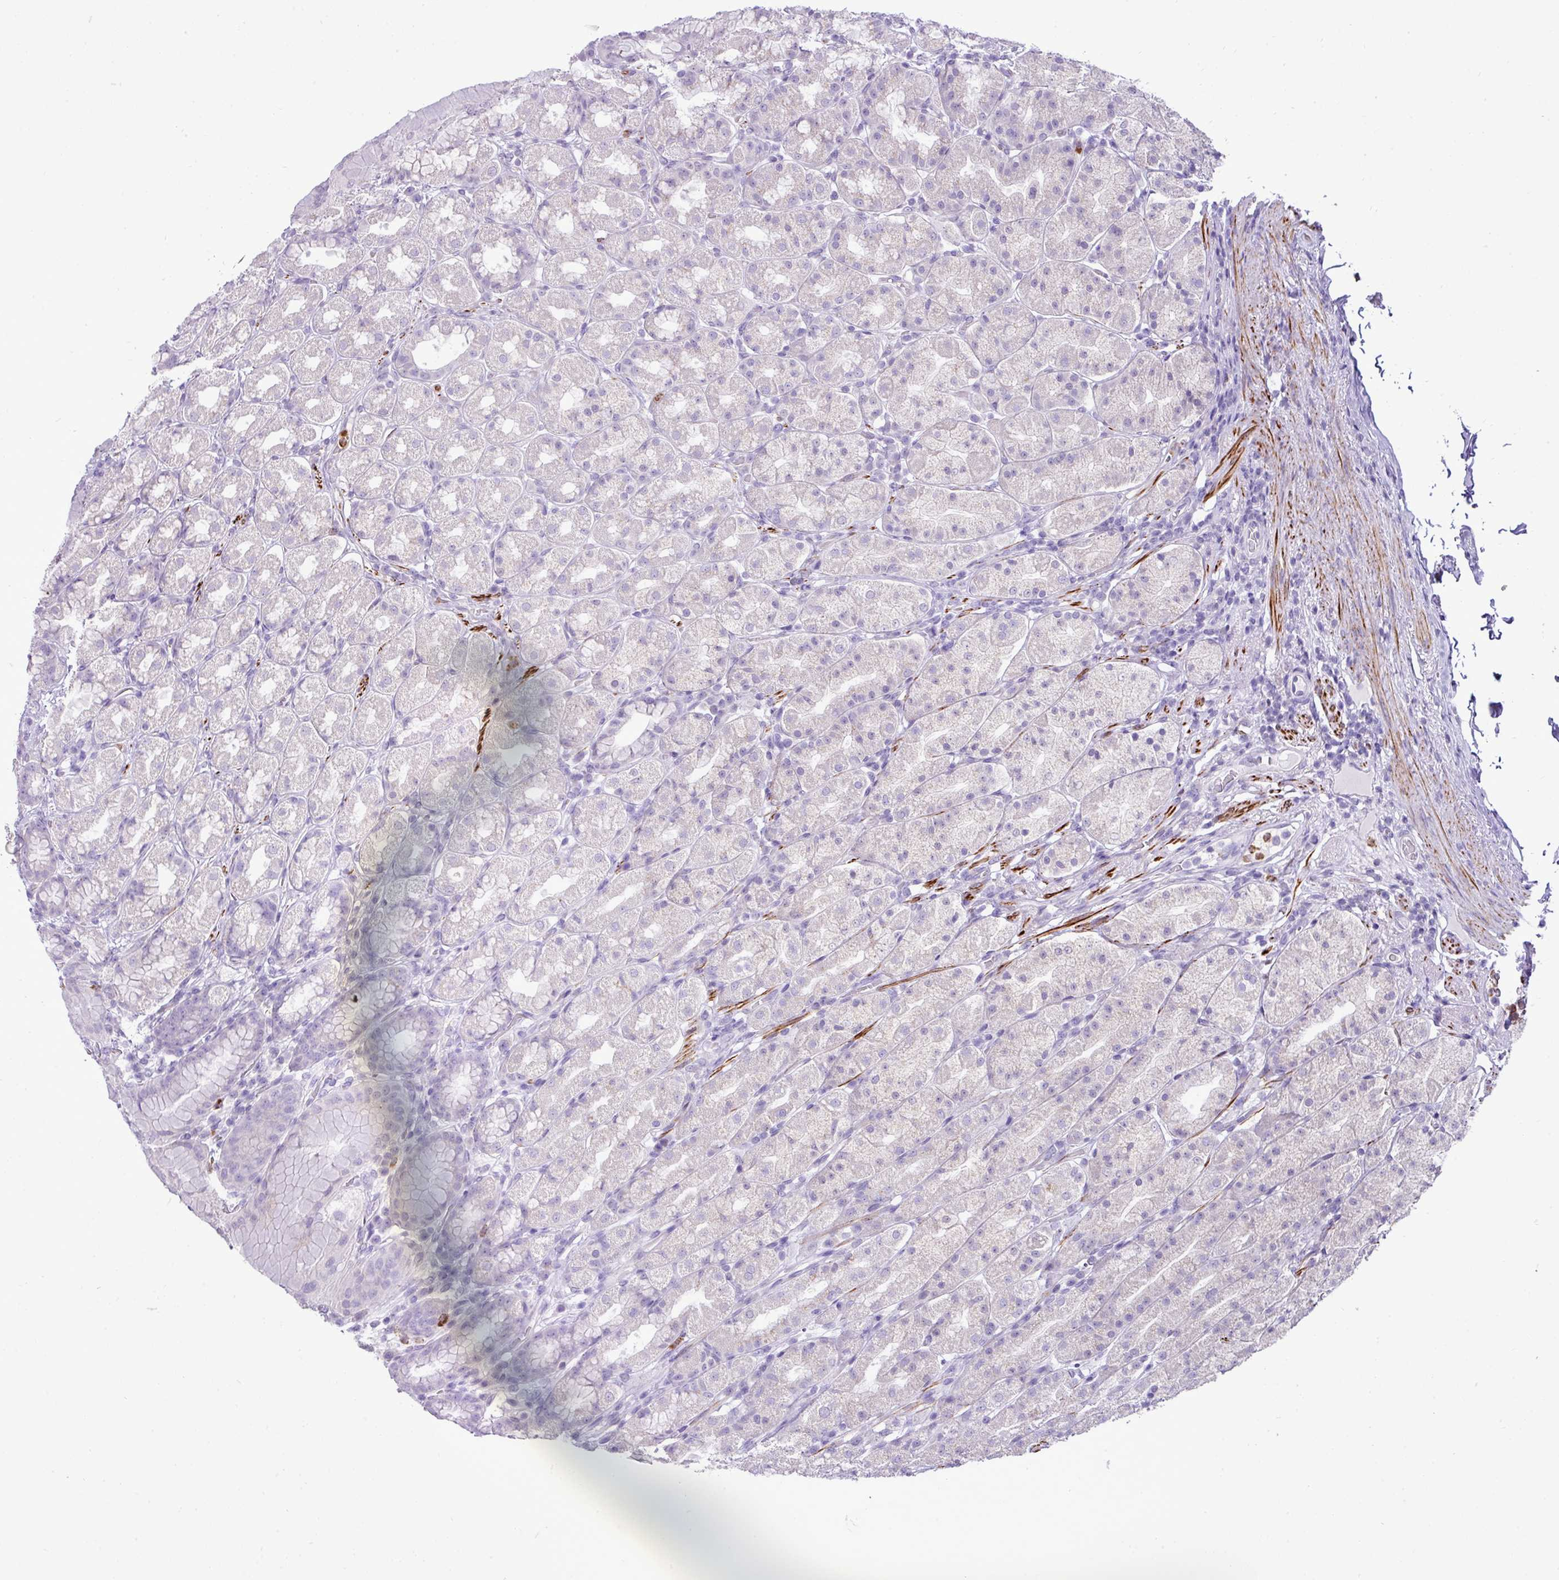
{"staining": {"intensity": "negative", "quantity": "none", "location": "none"}, "tissue": "stomach", "cell_type": "Glandular cells", "image_type": "normal", "snomed": [{"axis": "morphology", "description": "Normal tissue, NOS"}, {"axis": "topography", "description": "Stomach, upper"}, {"axis": "topography", "description": "Stomach"}], "caption": "Photomicrograph shows no significant protein staining in glandular cells of benign stomach. (IHC, brightfield microscopy, high magnification).", "gene": "ZSCAN5A", "patient": {"sex": "male", "age": 68}}